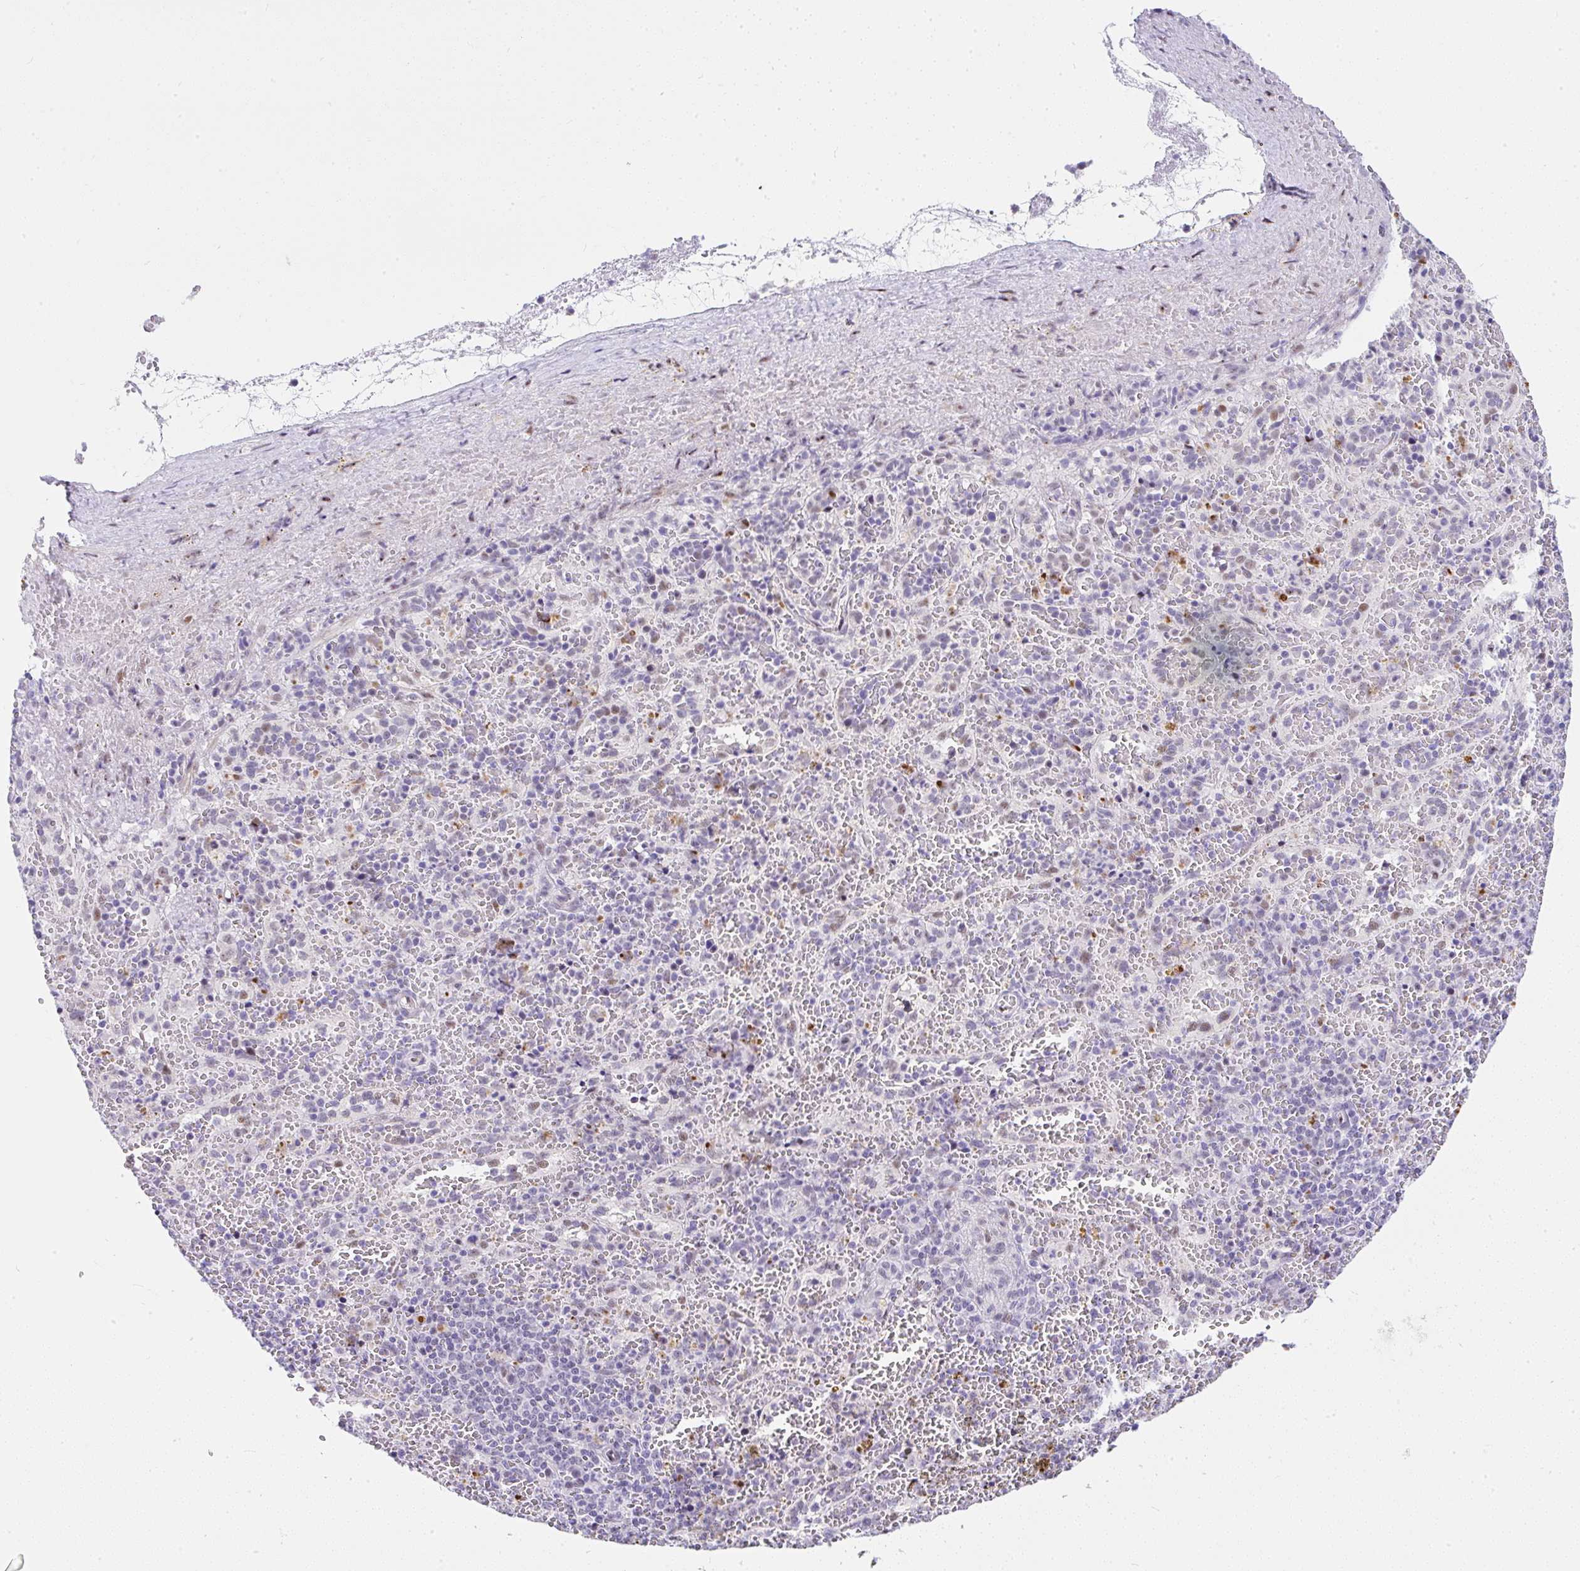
{"staining": {"intensity": "weak", "quantity": "<25%", "location": "nuclear"}, "tissue": "spleen", "cell_type": "Cells in red pulp", "image_type": "normal", "snomed": [{"axis": "morphology", "description": "Normal tissue, NOS"}, {"axis": "topography", "description": "Spleen"}], "caption": "Photomicrograph shows no protein positivity in cells in red pulp of benign spleen. (DAB (3,3'-diaminobenzidine) immunohistochemistry (IHC) with hematoxylin counter stain).", "gene": "NR1D2", "patient": {"sex": "female", "age": 50}}